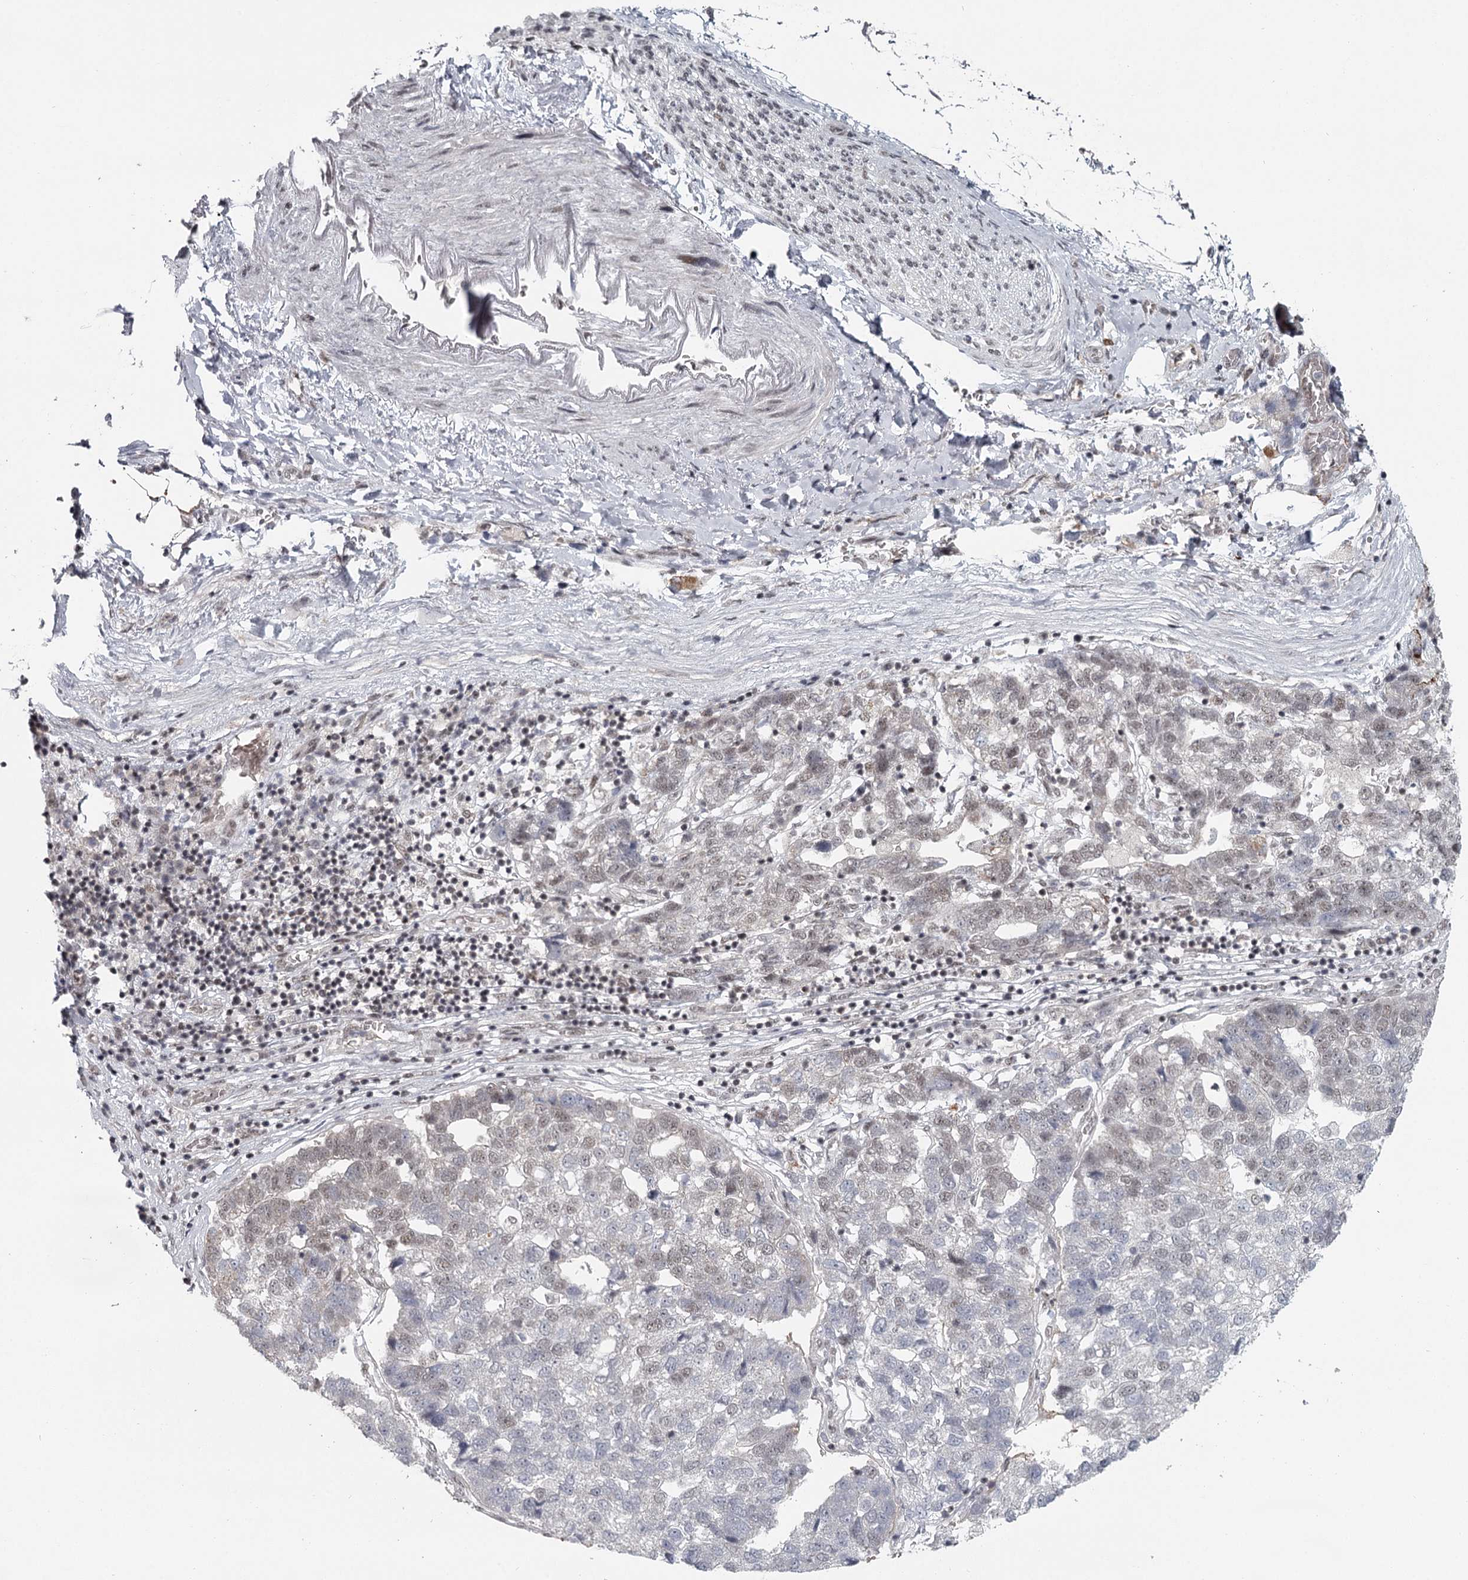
{"staining": {"intensity": "weak", "quantity": "<25%", "location": "nuclear"}, "tissue": "pancreatic cancer", "cell_type": "Tumor cells", "image_type": "cancer", "snomed": [{"axis": "morphology", "description": "Adenocarcinoma, NOS"}, {"axis": "topography", "description": "Pancreas"}], "caption": "This is an IHC photomicrograph of human pancreatic cancer (adenocarcinoma). There is no positivity in tumor cells.", "gene": "FAM13C", "patient": {"sex": "female", "age": 61}}